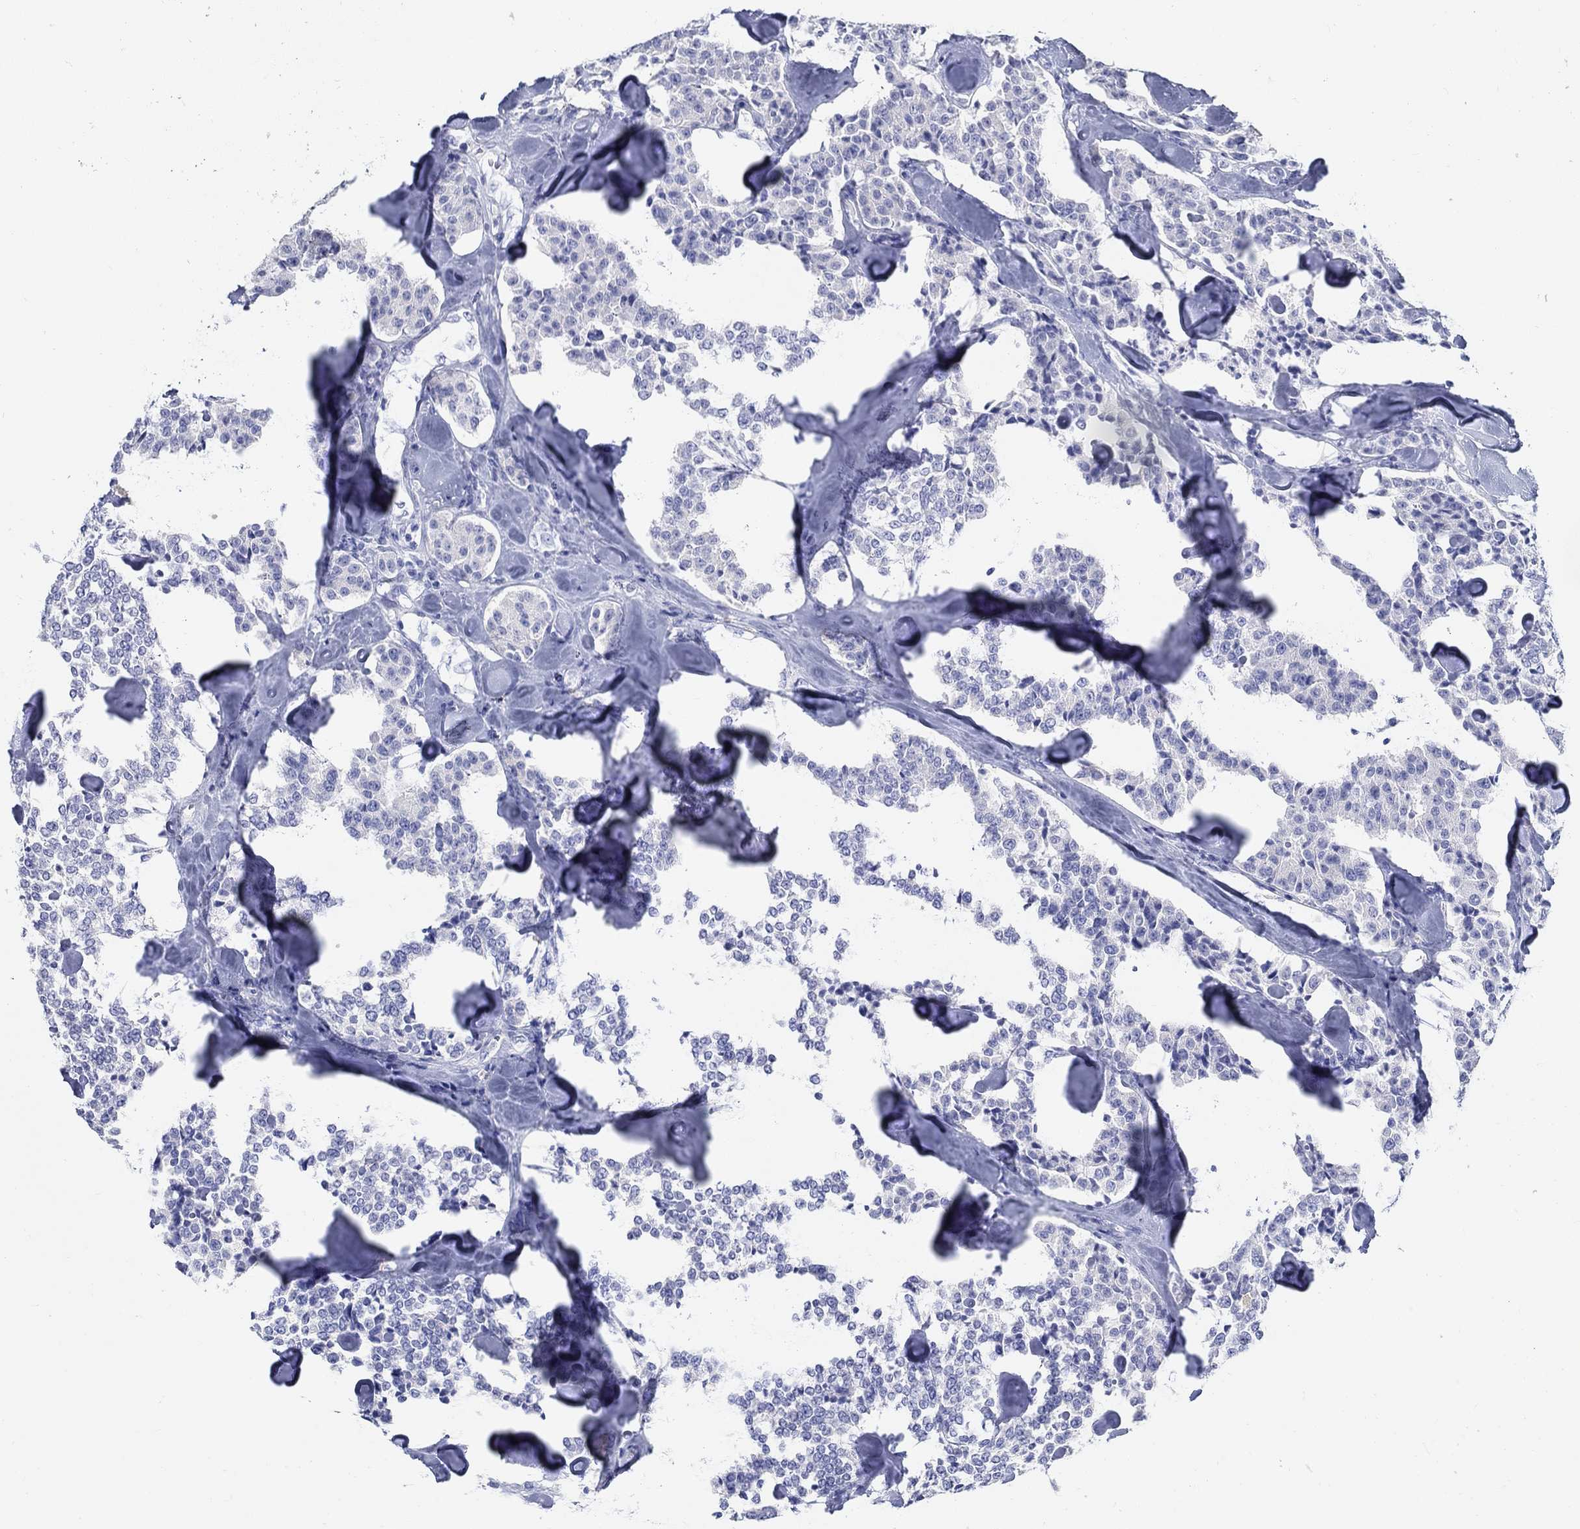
{"staining": {"intensity": "negative", "quantity": "none", "location": "none"}, "tissue": "carcinoid", "cell_type": "Tumor cells", "image_type": "cancer", "snomed": [{"axis": "morphology", "description": "Carcinoid, malignant, NOS"}, {"axis": "topography", "description": "Pancreas"}], "caption": "This is an immunohistochemistry (IHC) image of human malignant carcinoid. There is no expression in tumor cells.", "gene": "CRYGS", "patient": {"sex": "male", "age": 41}}